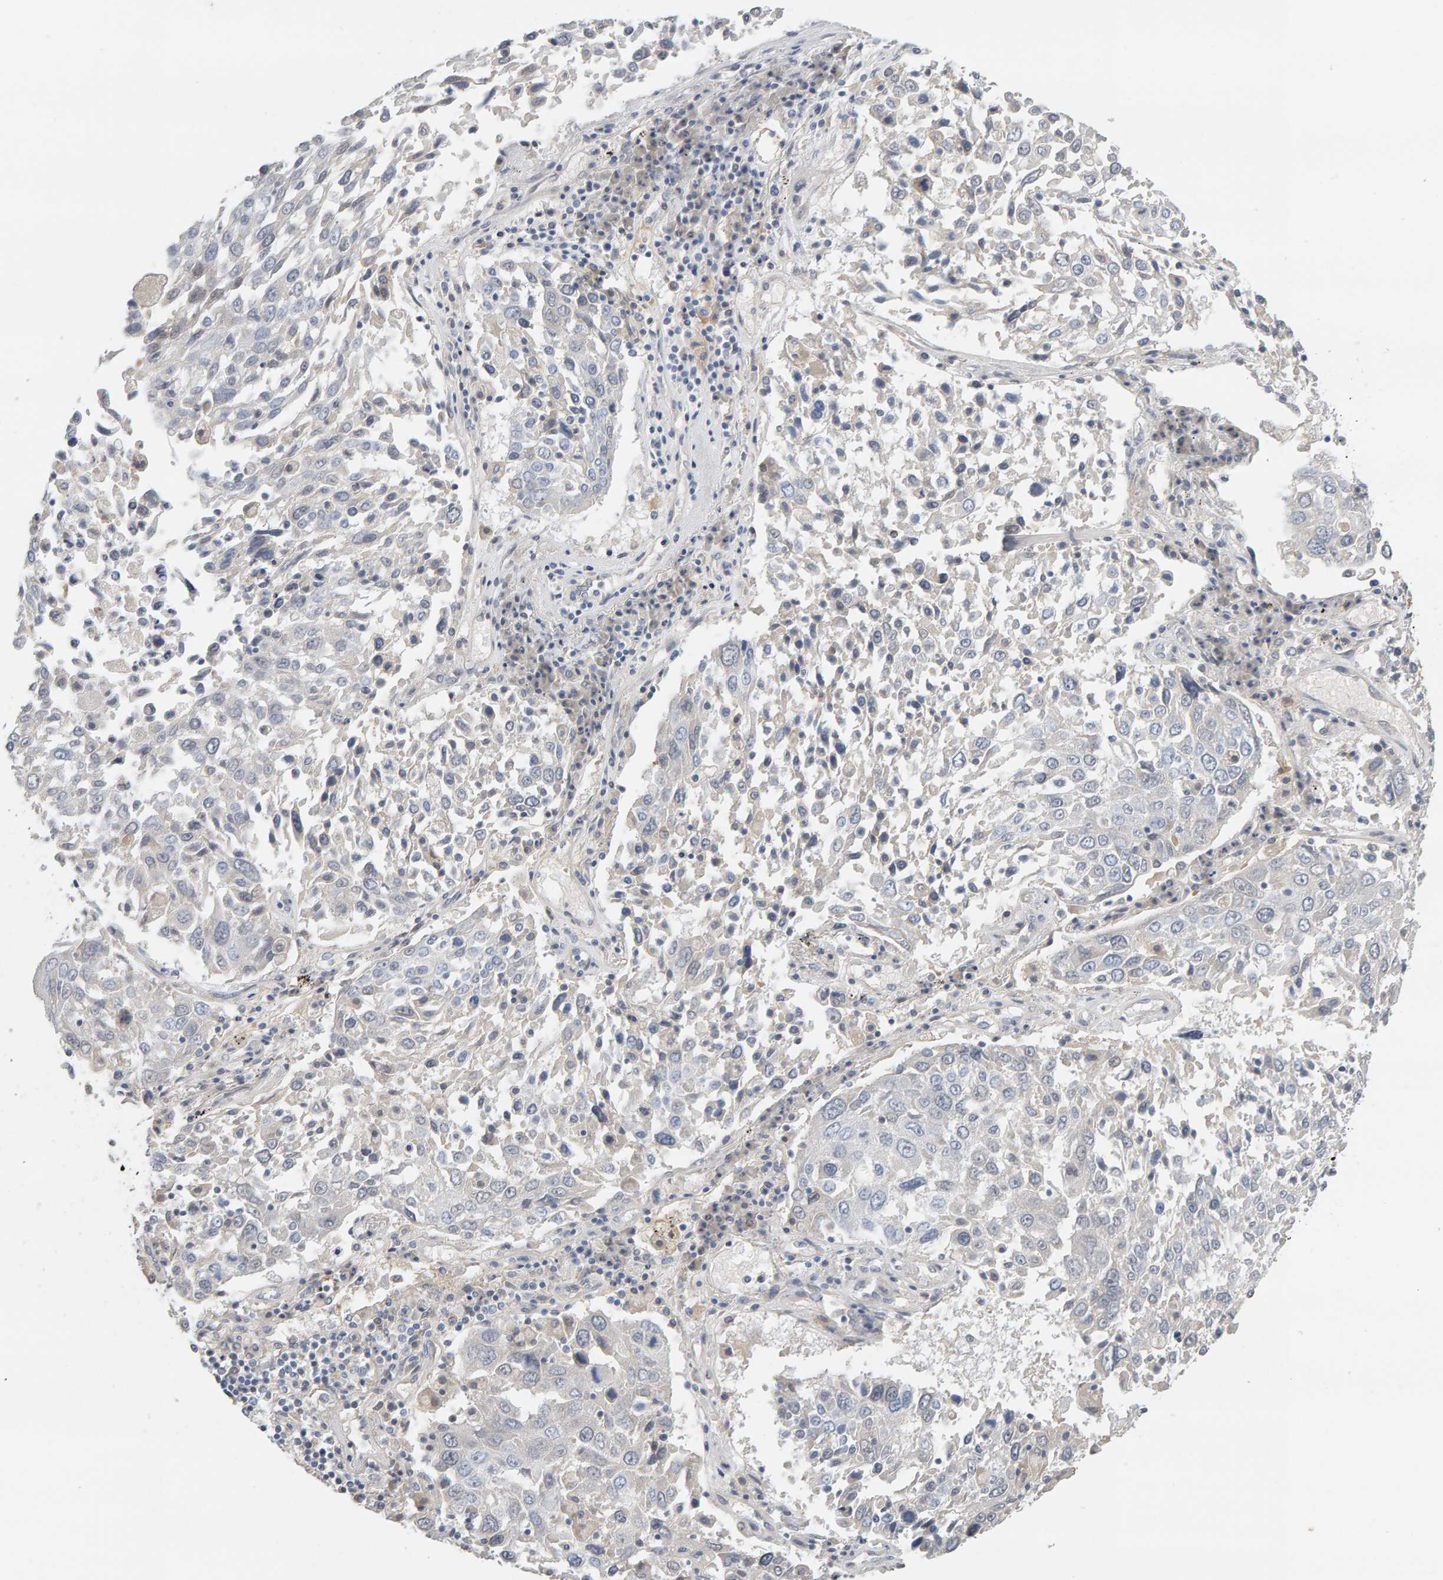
{"staining": {"intensity": "negative", "quantity": "none", "location": "none"}, "tissue": "lung cancer", "cell_type": "Tumor cells", "image_type": "cancer", "snomed": [{"axis": "morphology", "description": "Squamous cell carcinoma, NOS"}, {"axis": "topography", "description": "Lung"}], "caption": "Human lung cancer (squamous cell carcinoma) stained for a protein using immunohistochemistry (IHC) reveals no expression in tumor cells.", "gene": "GFUS", "patient": {"sex": "male", "age": 65}}